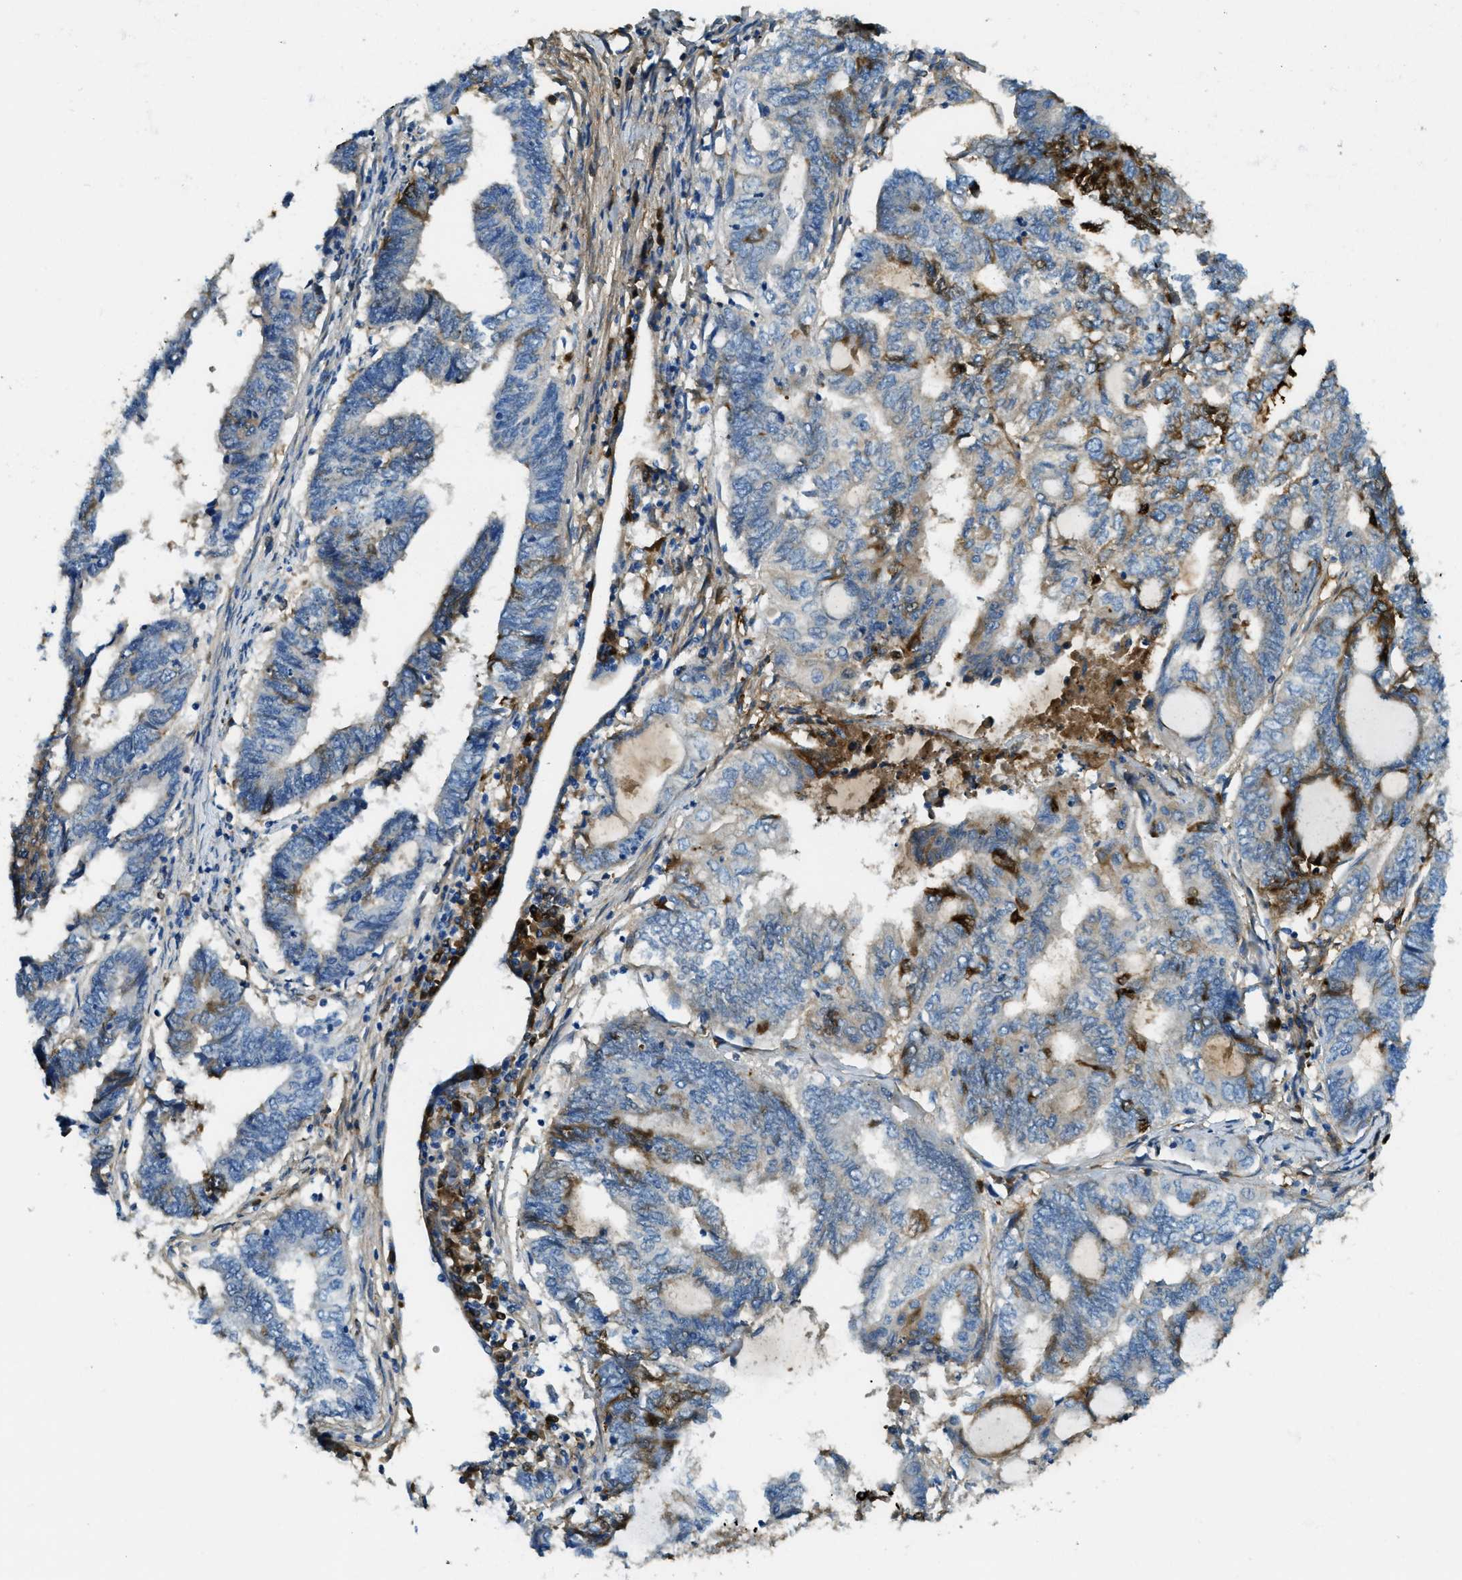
{"staining": {"intensity": "moderate", "quantity": "<25%", "location": "cytoplasmic/membranous"}, "tissue": "endometrial cancer", "cell_type": "Tumor cells", "image_type": "cancer", "snomed": [{"axis": "morphology", "description": "Adenocarcinoma, NOS"}, {"axis": "topography", "description": "Uterus"}, {"axis": "topography", "description": "Endometrium"}], "caption": "IHC (DAB (3,3'-diaminobenzidine)) staining of adenocarcinoma (endometrial) displays moderate cytoplasmic/membranous protein expression in approximately <25% of tumor cells.", "gene": "TRIM59", "patient": {"sex": "female", "age": 70}}